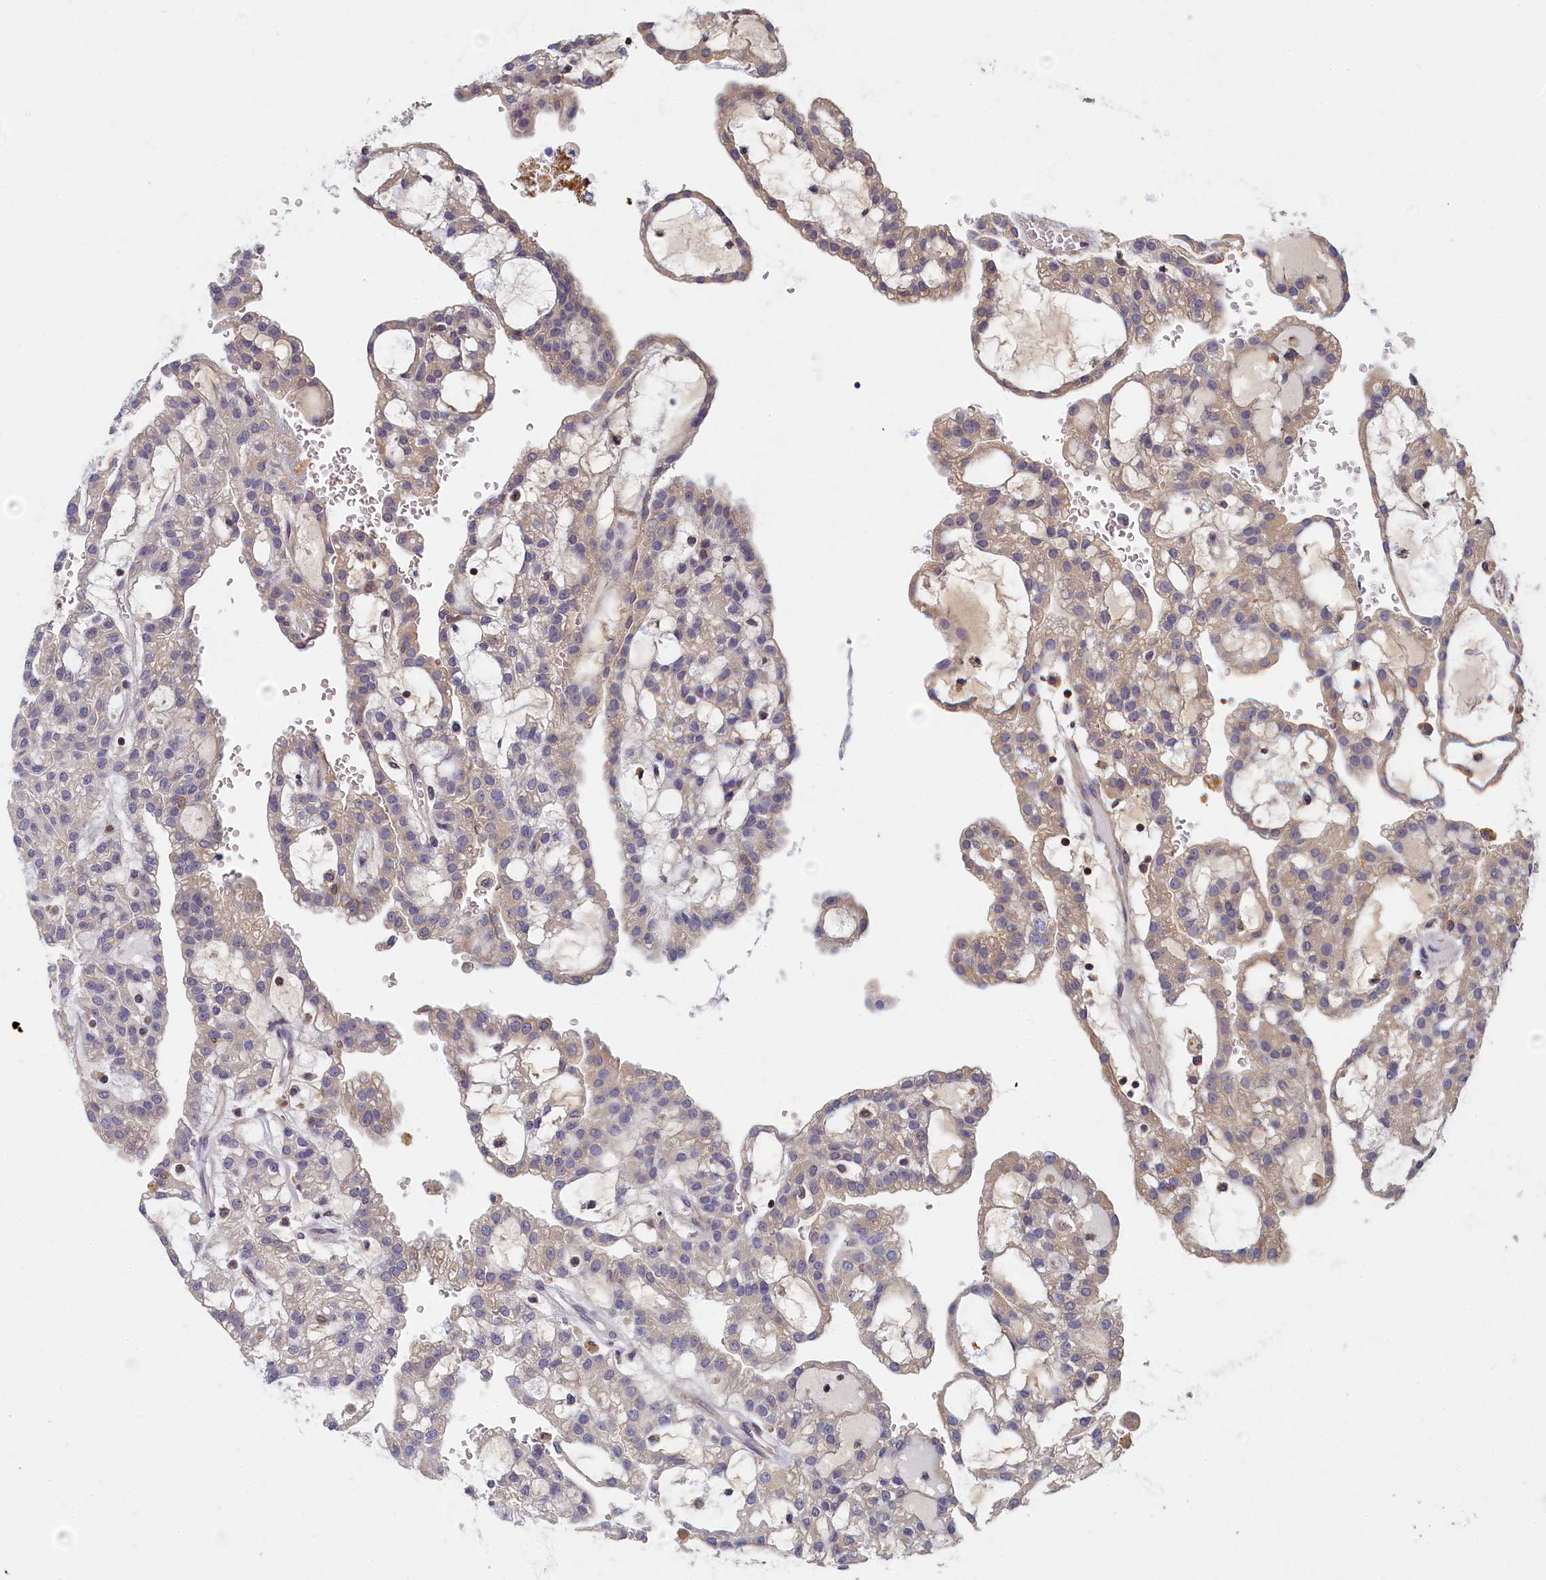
{"staining": {"intensity": "weak", "quantity": "<25%", "location": "cytoplasmic/membranous"}, "tissue": "renal cancer", "cell_type": "Tumor cells", "image_type": "cancer", "snomed": [{"axis": "morphology", "description": "Adenocarcinoma, NOS"}, {"axis": "topography", "description": "Kidney"}], "caption": "A high-resolution micrograph shows immunohistochemistry staining of renal cancer (adenocarcinoma), which displays no significant positivity in tumor cells.", "gene": "TBCB", "patient": {"sex": "male", "age": 63}}